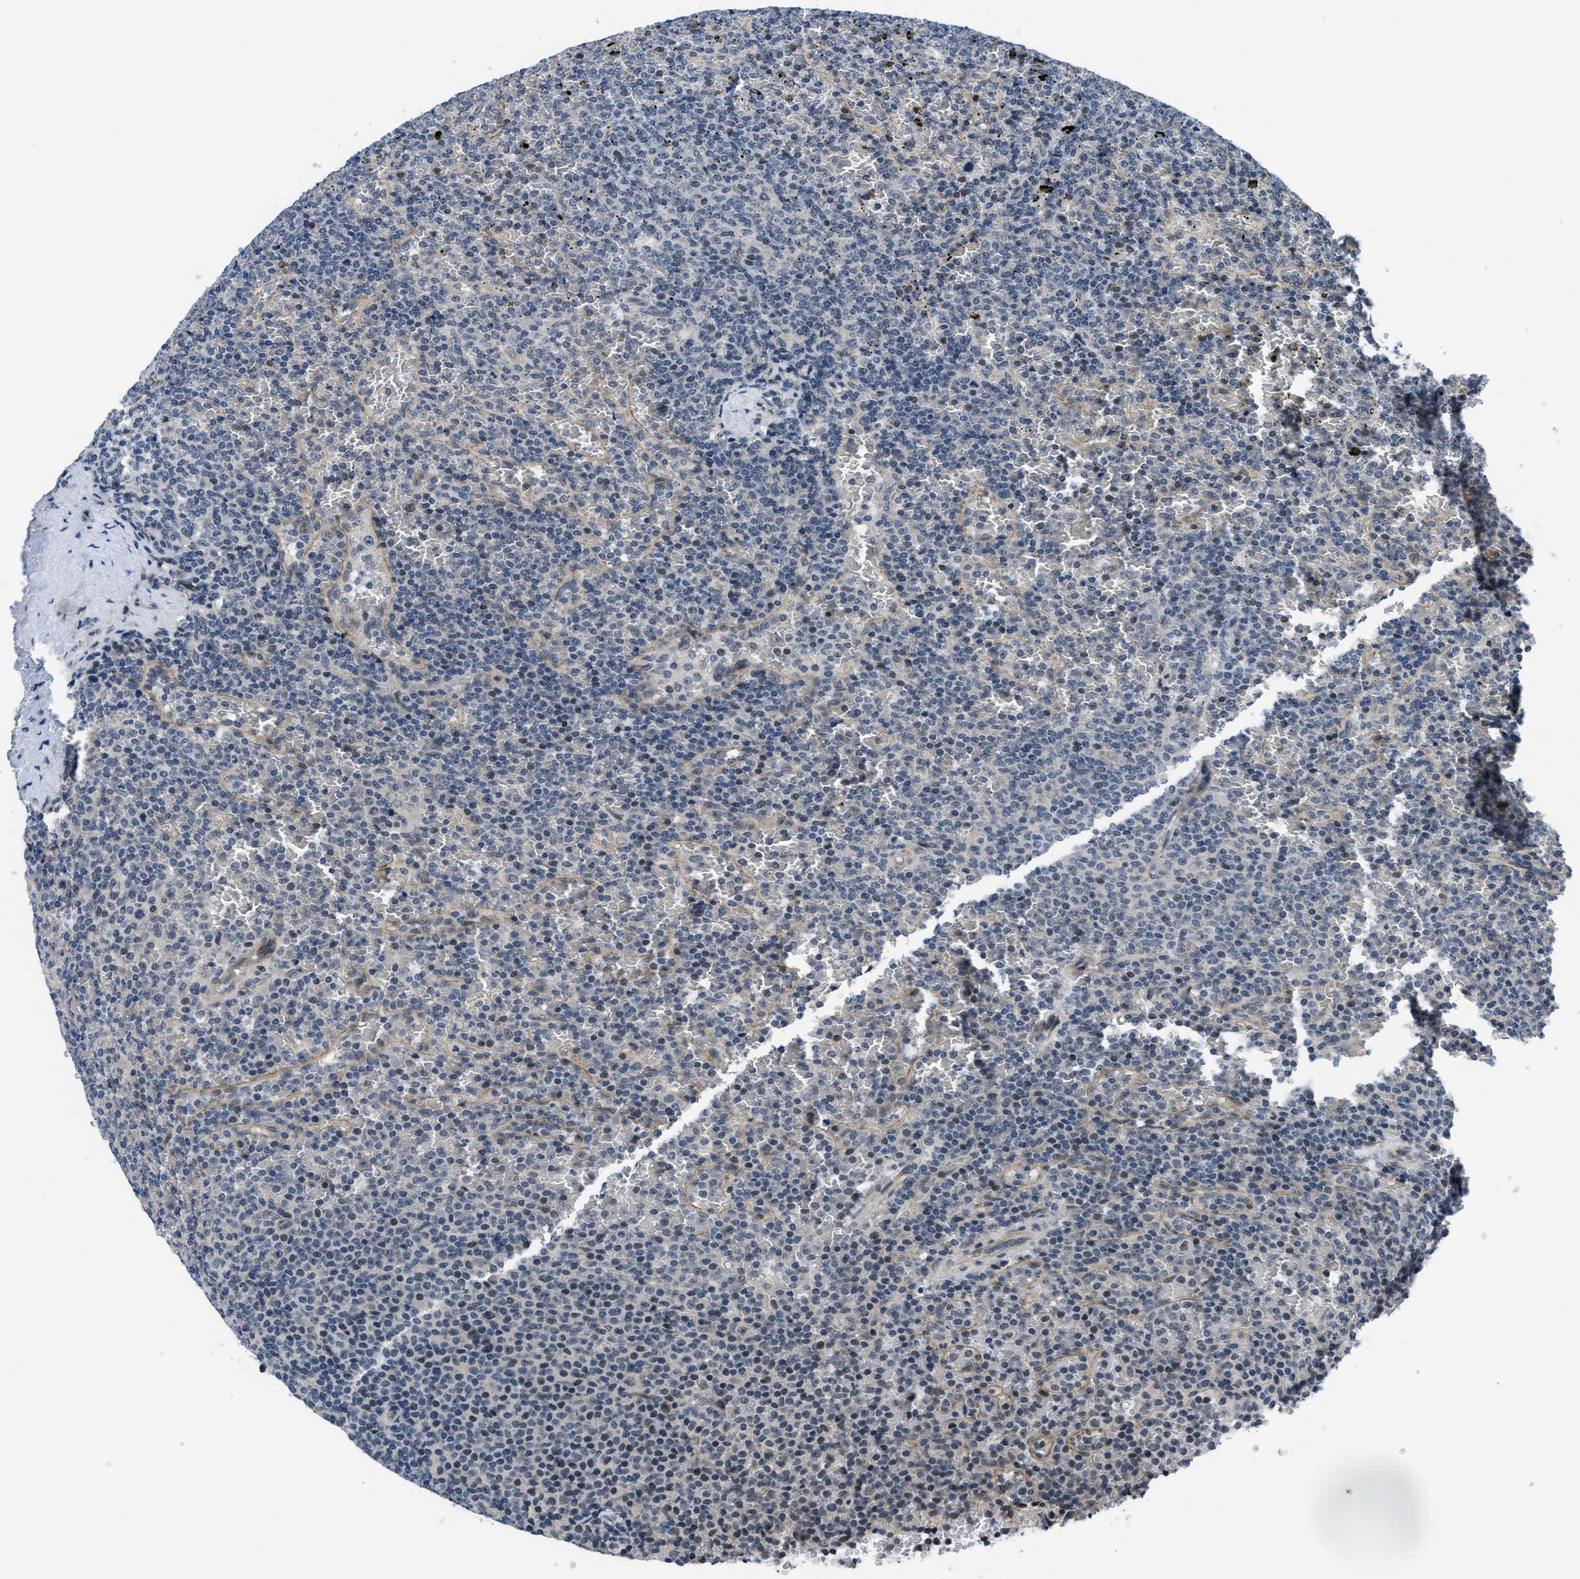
{"staining": {"intensity": "weak", "quantity": "<25%", "location": "nuclear"}, "tissue": "lymphoma", "cell_type": "Tumor cells", "image_type": "cancer", "snomed": [{"axis": "morphology", "description": "Malignant lymphoma, non-Hodgkin's type, Low grade"}, {"axis": "topography", "description": "Spleen"}], "caption": "Lymphoma was stained to show a protein in brown. There is no significant expression in tumor cells. The staining is performed using DAB brown chromogen with nuclei counter-stained in using hematoxylin.", "gene": "SETD5", "patient": {"sex": "female", "age": 77}}